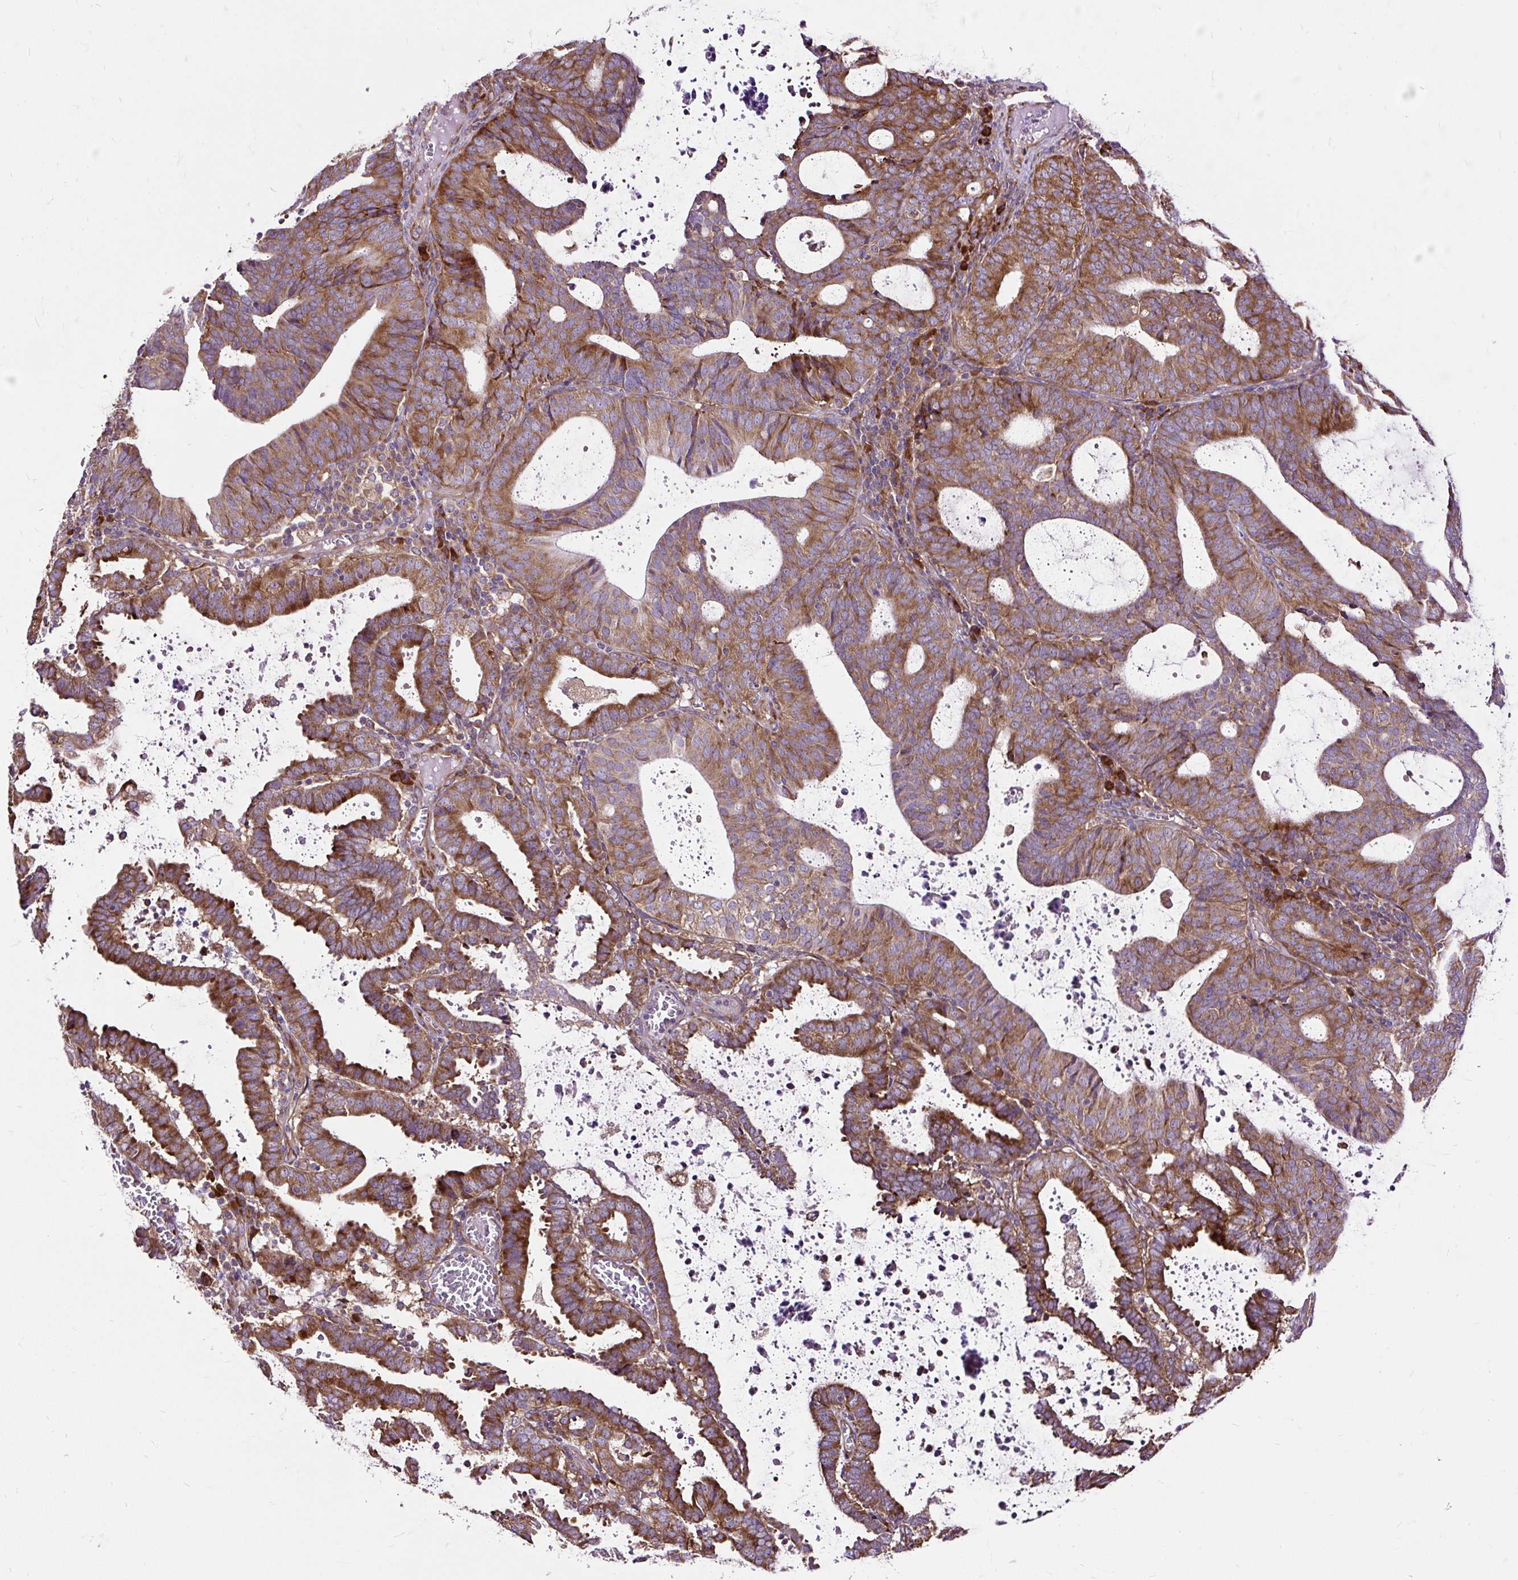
{"staining": {"intensity": "moderate", "quantity": ">75%", "location": "cytoplasmic/membranous"}, "tissue": "endometrial cancer", "cell_type": "Tumor cells", "image_type": "cancer", "snomed": [{"axis": "morphology", "description": "Adenocarcinoma, NOS"}, {"axis": "topography", "description": "Uterus"}], "caption": "Protein staining reveals moderate cytoplasmic/membranous staining in about >75% of tumor cells in endometrial cancer.", "gene": "RPS5", "patient": {"sex": "female", "age": 83}}